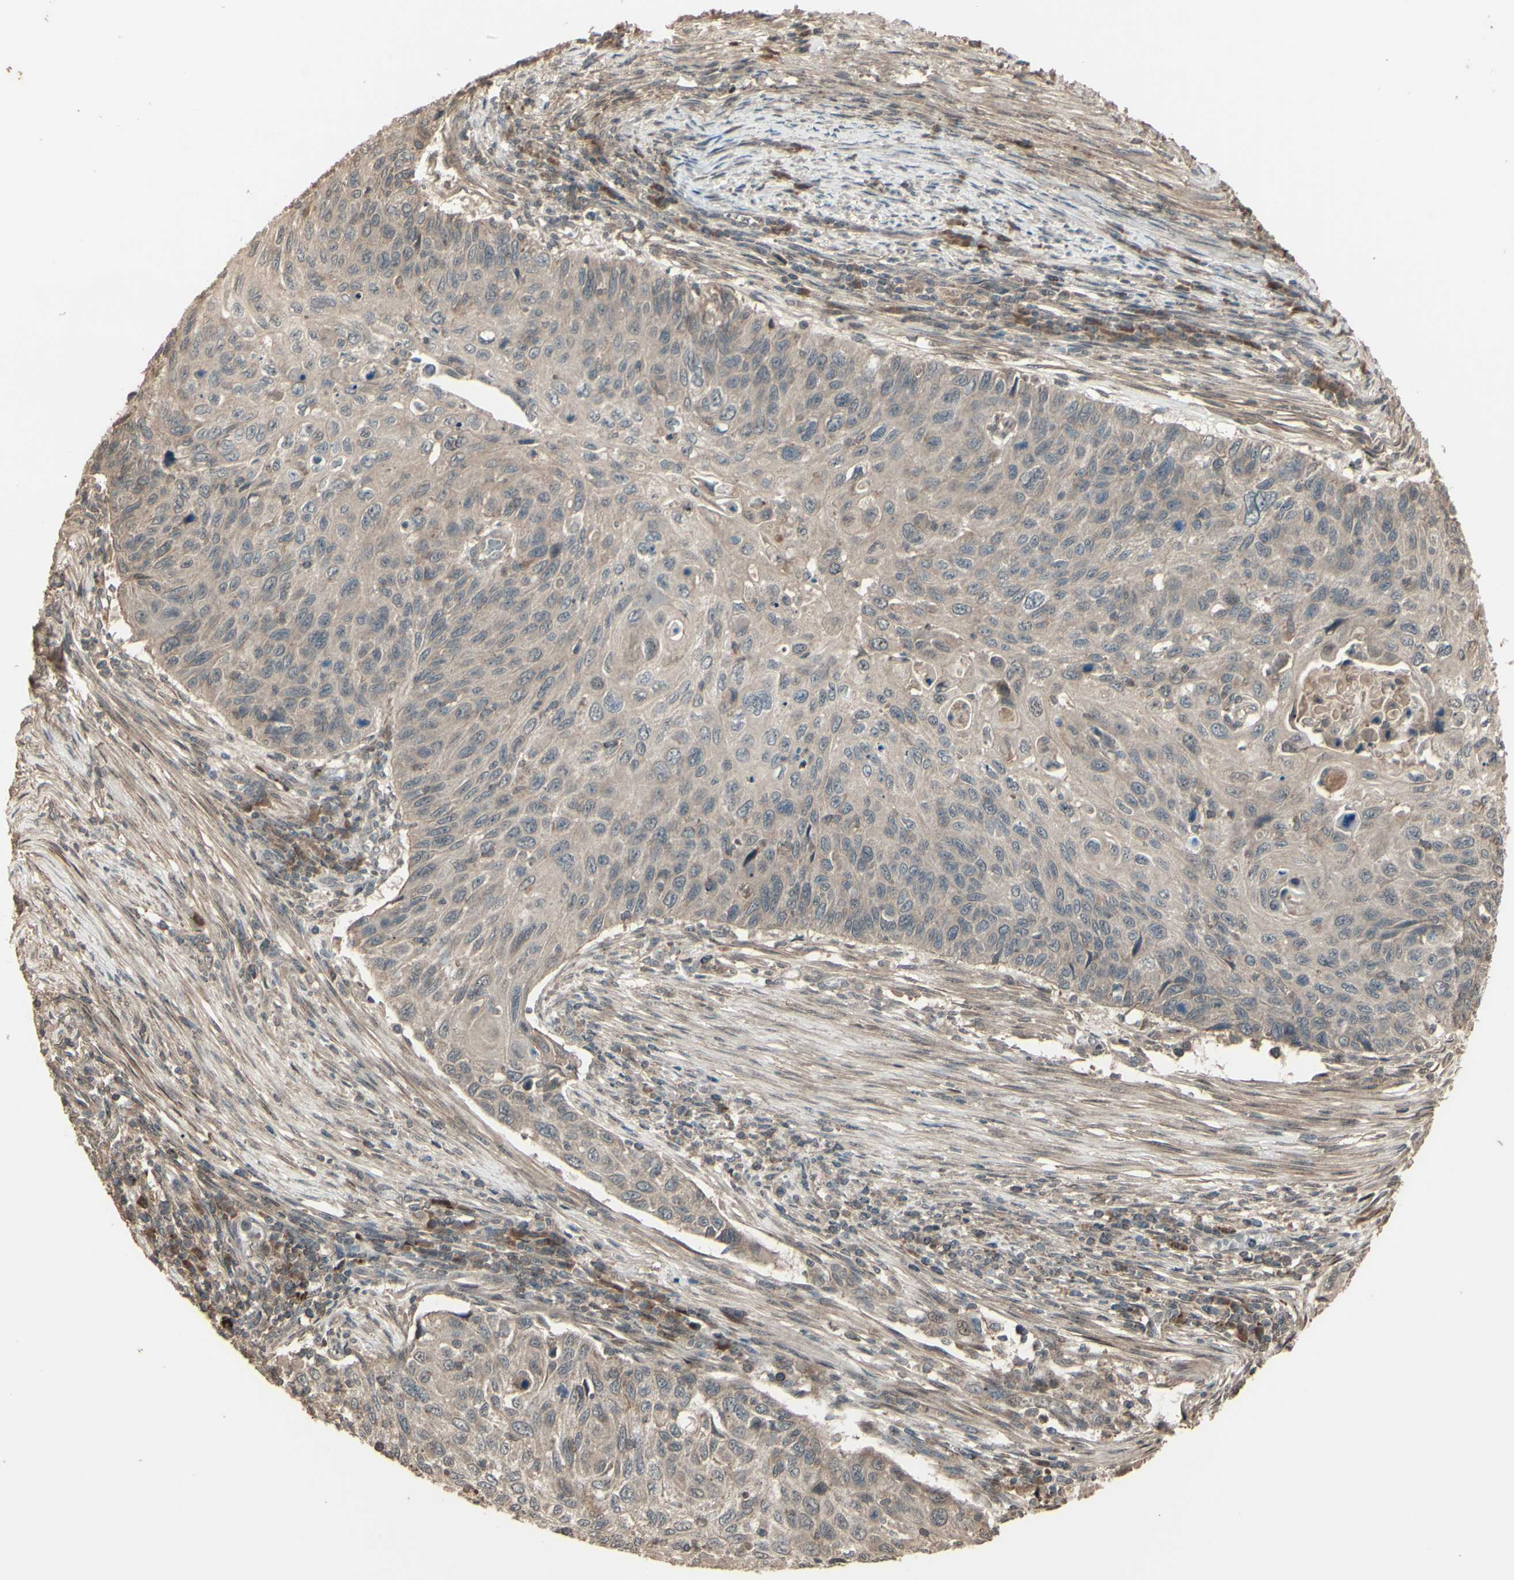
{"staining": {"intensity": "weak", "quantity": ">75%", "location": "cytoplasmic/membranous"}, "tissue": "cervical cancer", "cell_type": "Tumor cells", "image_type": "cancer", "snomed": [{"axis": "morphology", "description": "Squamous cell carcinoma, NOS"}, {"axis": "topography", "description": "Cervix"}], "caption": "Squamous cell carcinoma (cervical) was stained to show a protein in brown. There is low levels of weak cytoplasmic/membranous staining in approximately >75% of tumor cells. (Brightfield microscopy of DAB IHC at high magnification).", "gene": "GNAS", "patient": {"sex": "female", "age": 70}}